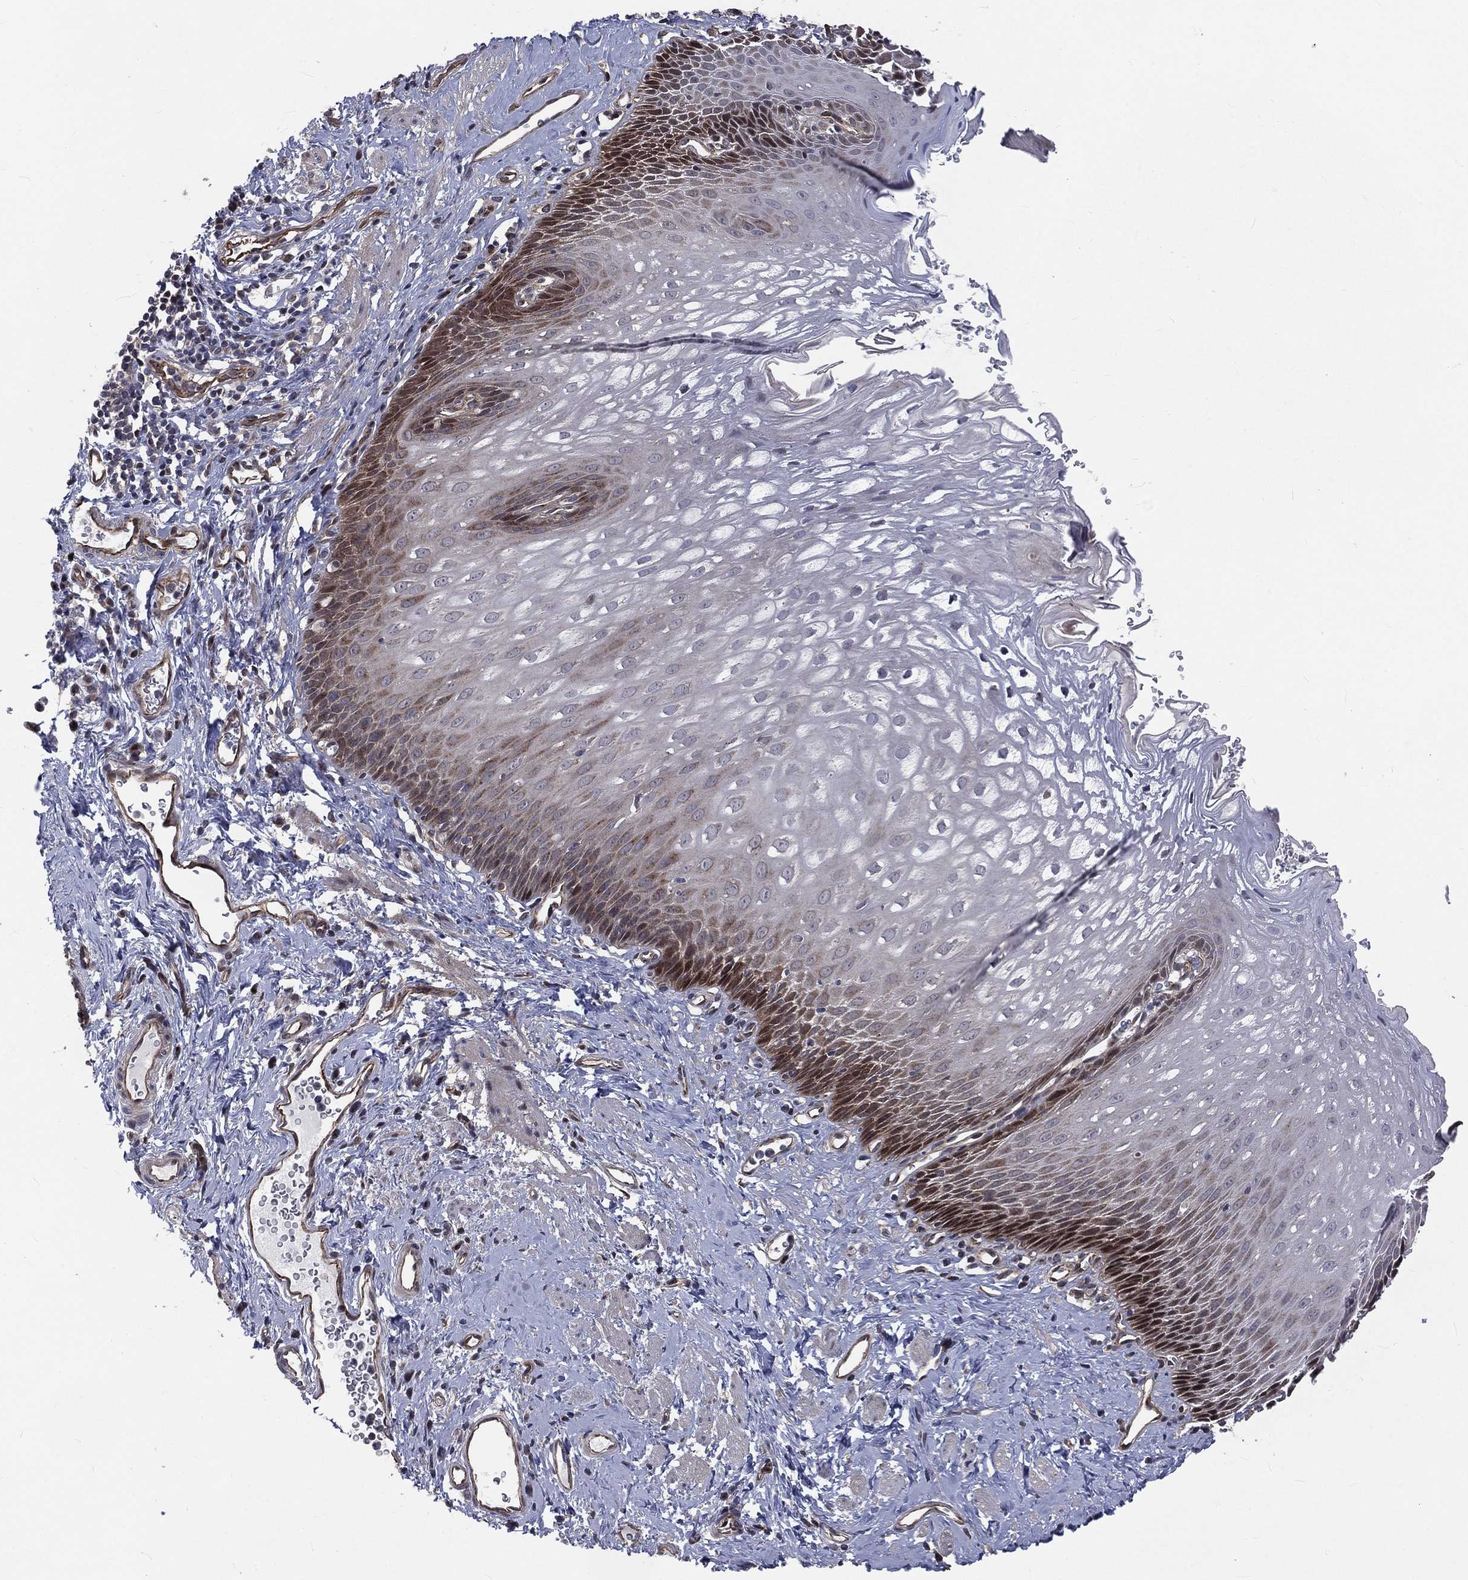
{"staining": {"intensity": "moderate", "quantity": "<25%", "location": "cytoplasmic/membranous"}, "tissue": "esophagus", "cell_type": "Squamous epithelial cells", "image_type": "normal", "snomed": [{"axis": "morphology", "description": "Normal tissue, NOS"}, {"axis": "topography", "description": "Esophagus"}], "caption": "A low amount of moderate cytoplasmic/membranous staining is identified in approximately <25% of squamous epithelial cells in normal esophagus.", "gene": "ARL3", "patient": {"sex": "male", "age": 64}}